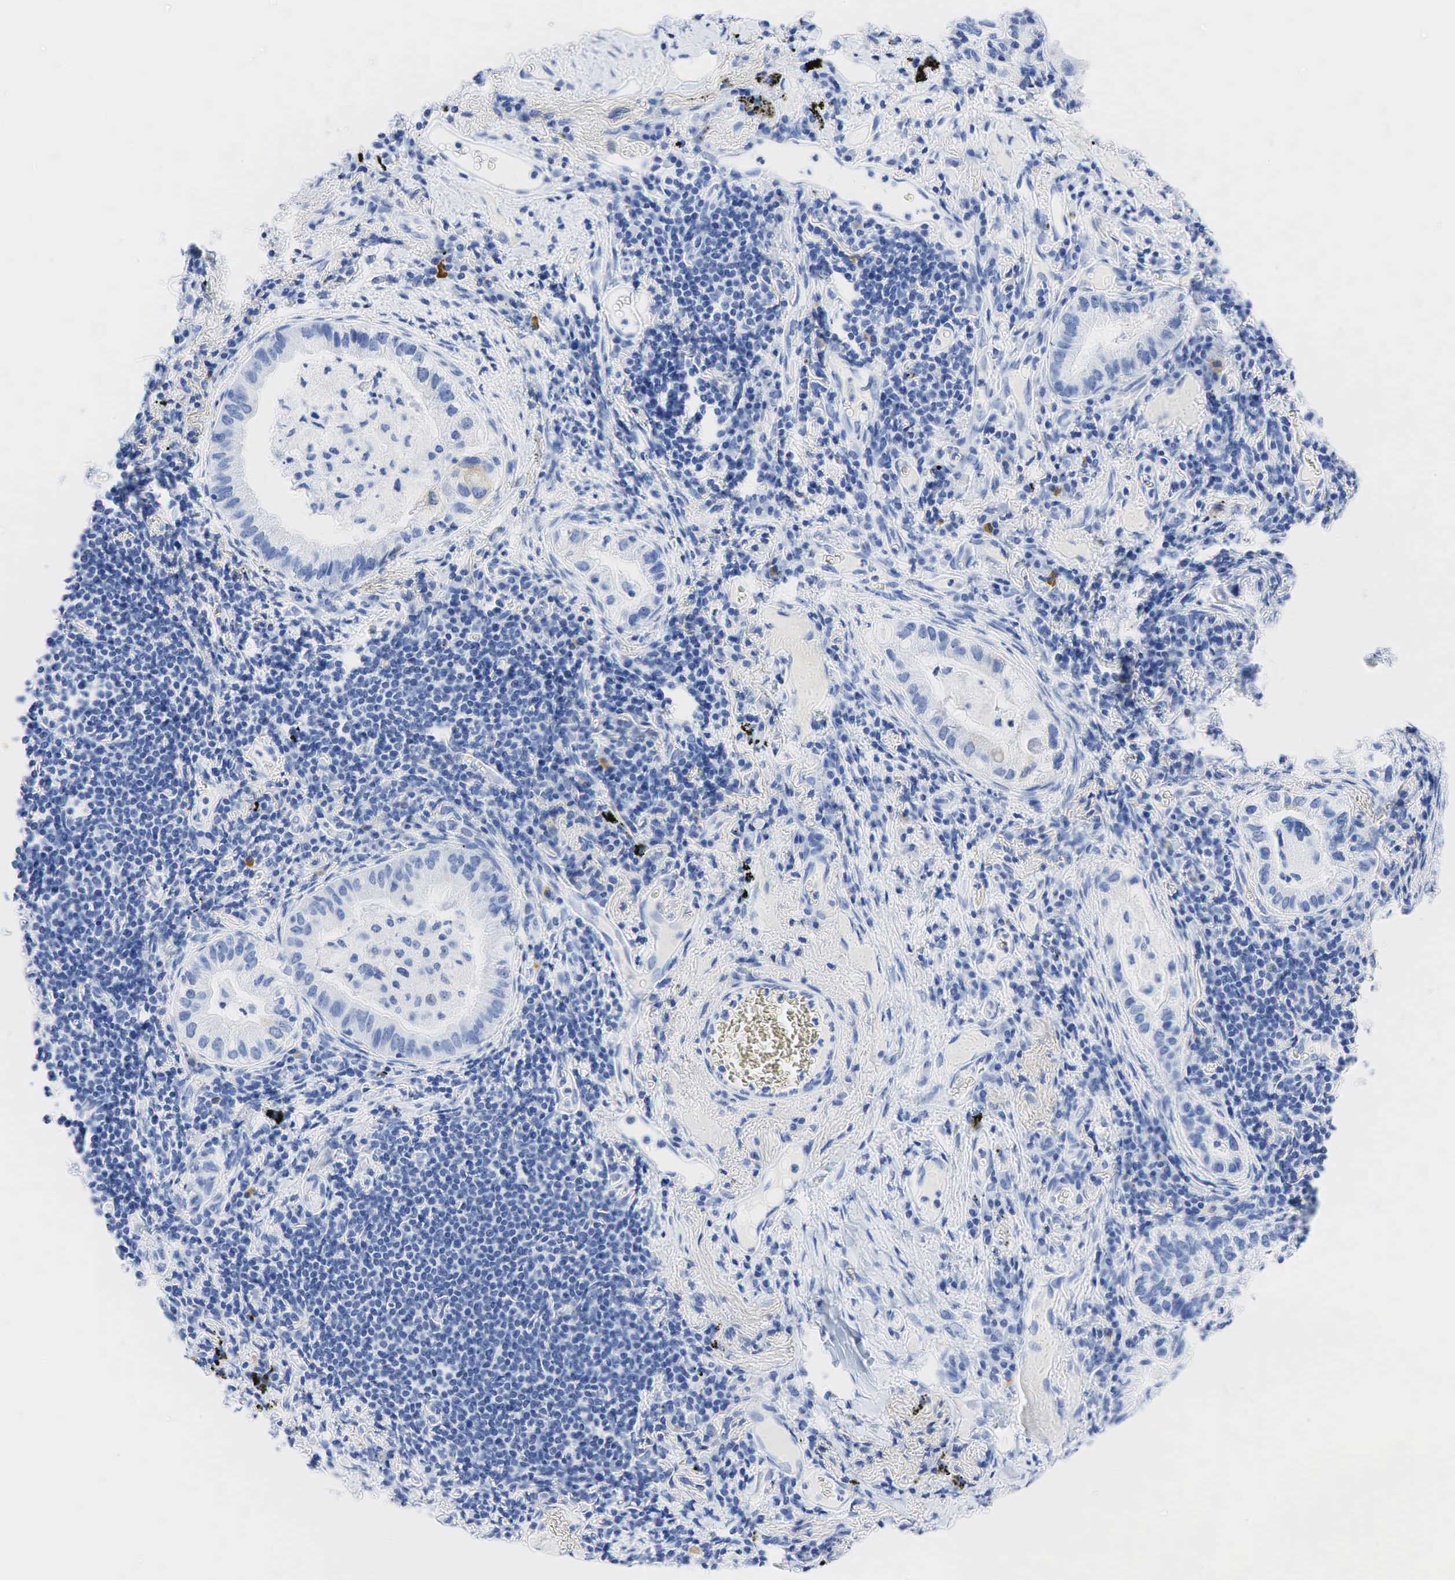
{"staining": {"intensity": "negative", "quantity": "none", "location": "none"}, "tissue": "lung cancer", "cell_type": "Tumor cells", "image_type": "cancer", "snomed": [{"axis": "morphology", "description": "Adenocarcinoma, NOS"}, {"axis": "topography", "description": "Lung"}], "caption": "This is an immunohistochemistry photomicrograph of lung cancer. There is no staining in tumor cells.", "gene": "INHA", "patient": {"sex": "female", "age": 50}}